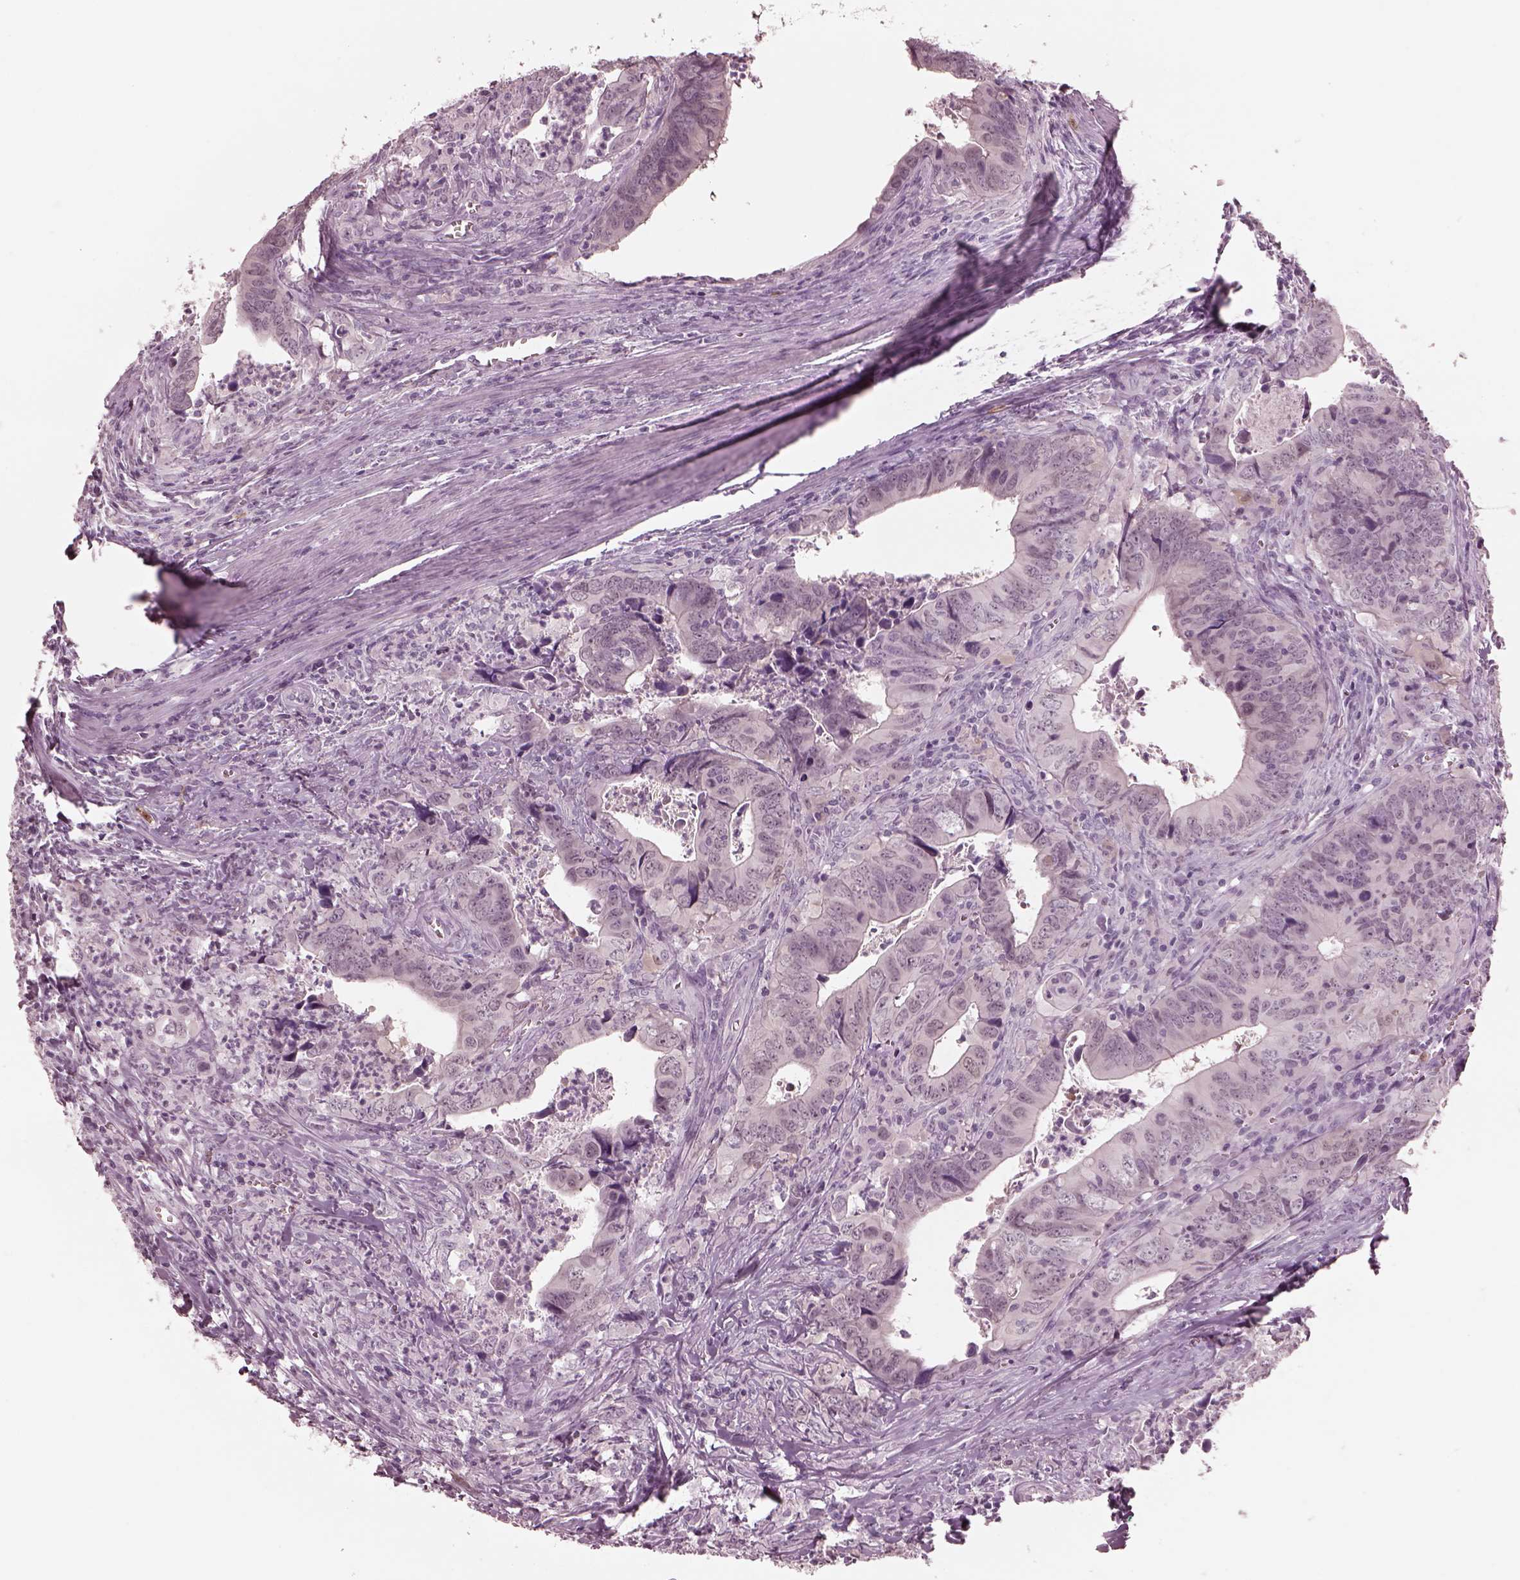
{"staining": {"intensity": "negative", "quantity": "none", "location": "none"}, "tissue": "colorectal cancer", "cell_type": "Tumor cells", "image_type": "cancer", "snomed": [{"axis": "morphology", "description": "Adenocarcinoma, NOS"}, {"axis": "topography", "description": "Colon"}], "caption": "Immunohistochemistry photomicrograph of neoplastic tissue: human colorectal cancer (adenocarcinoma) stained with DAB (3,3'-diaminobenzidine) demonstrates no significant protein expression in tumor cells.", "gene": "C2orf81", "patient": {"sex": "female", "age": 82}}